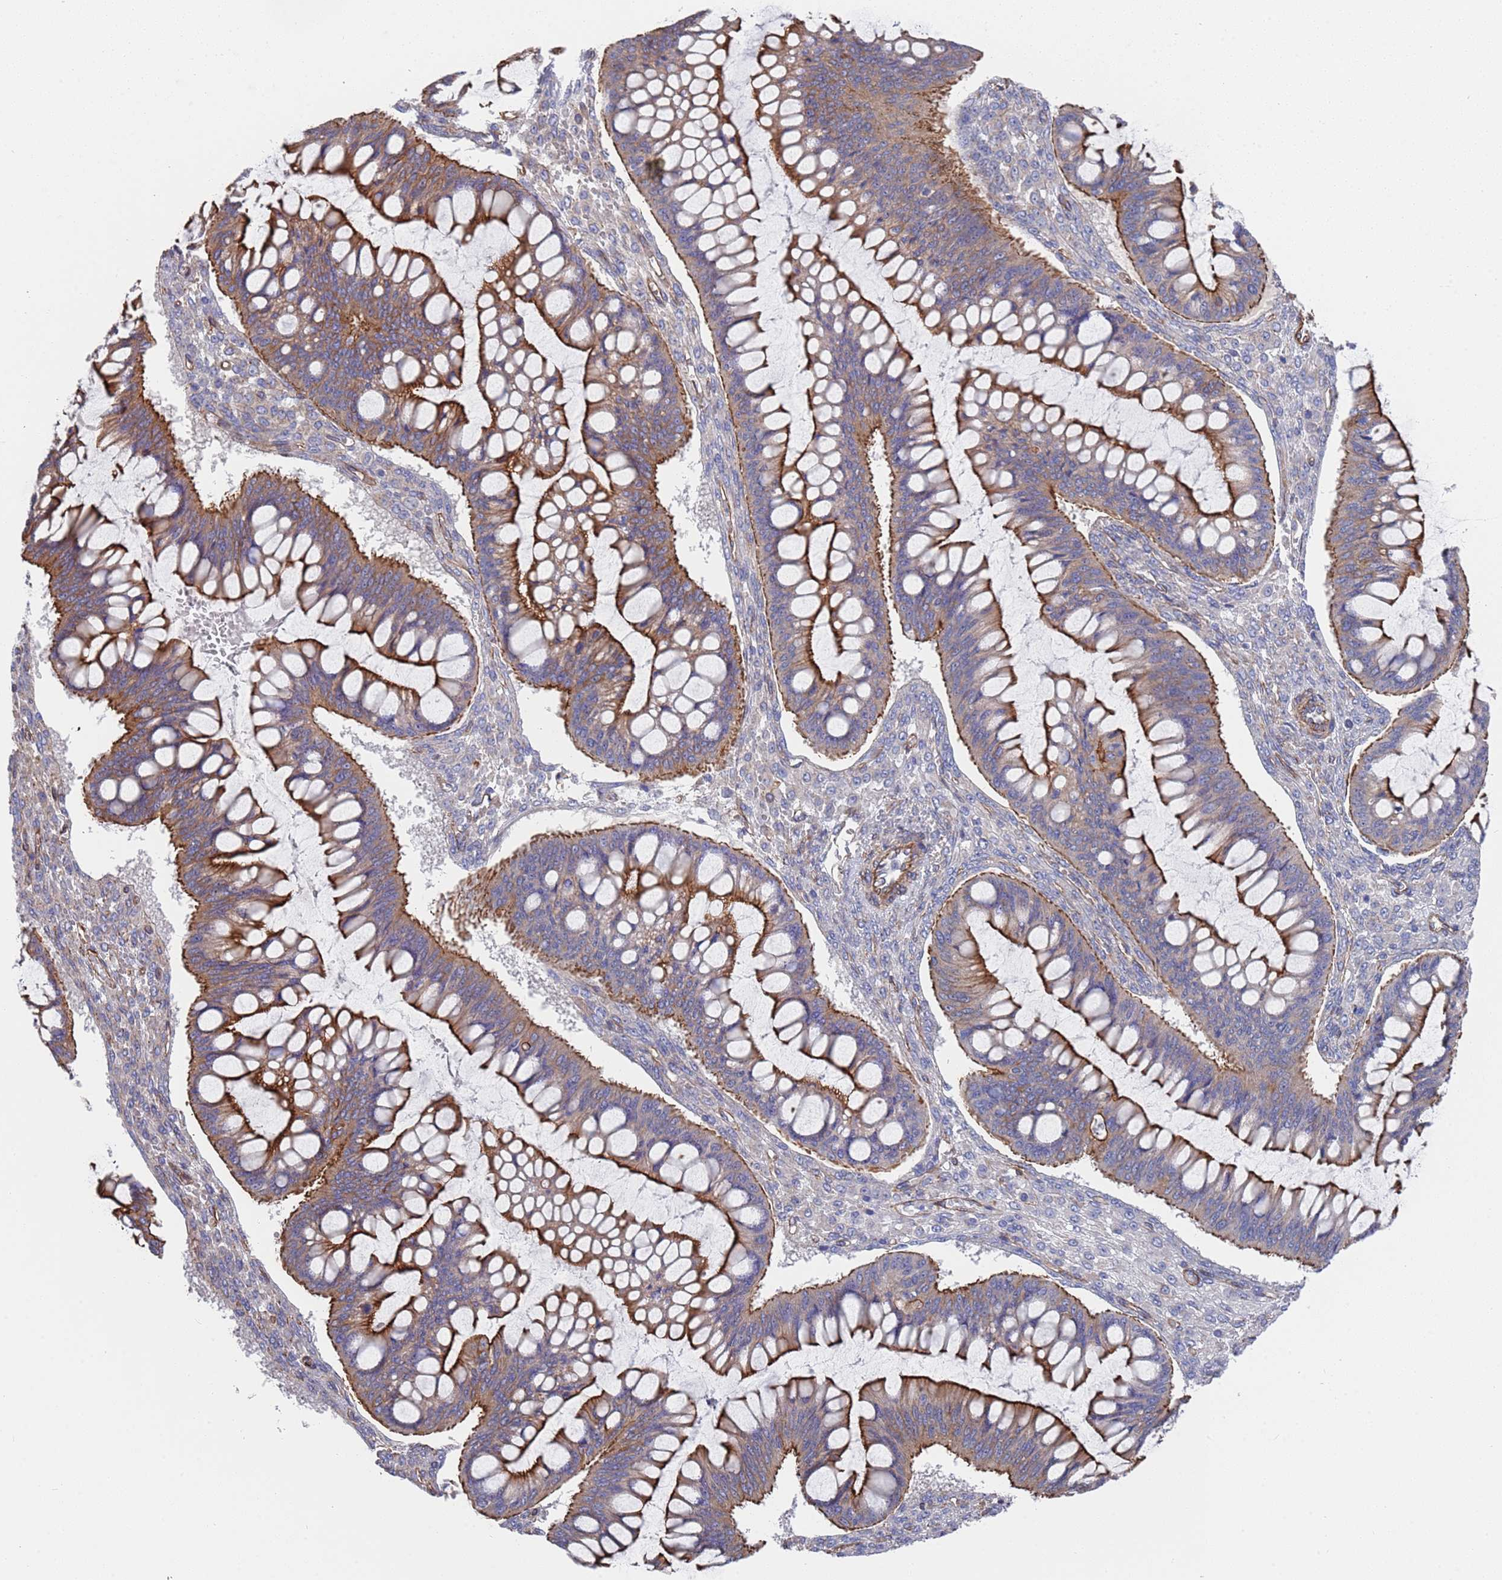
{"staining": {"intensity": "moderate", "quantity": "25%-75%", "location": "cytoplasmic/membranous"}, "tissue": "ovarian cancer", "cell_type": "Tumor cells", "image_type": "cancer", "snomed": [{"axis": "morphology", "description": "Cystadenocarcinoma, mucinous, NOS"}, {"axis": "topography", "description": "Ovary"}], "caption": "Tumor cells reveal medium levels of moderate cytoplasmic/membranous positivity in about 25%-75% of cells in ovarian cancer.", "gene": "JAKMIP2", "patient": {"sex": "female", "age": 73}}